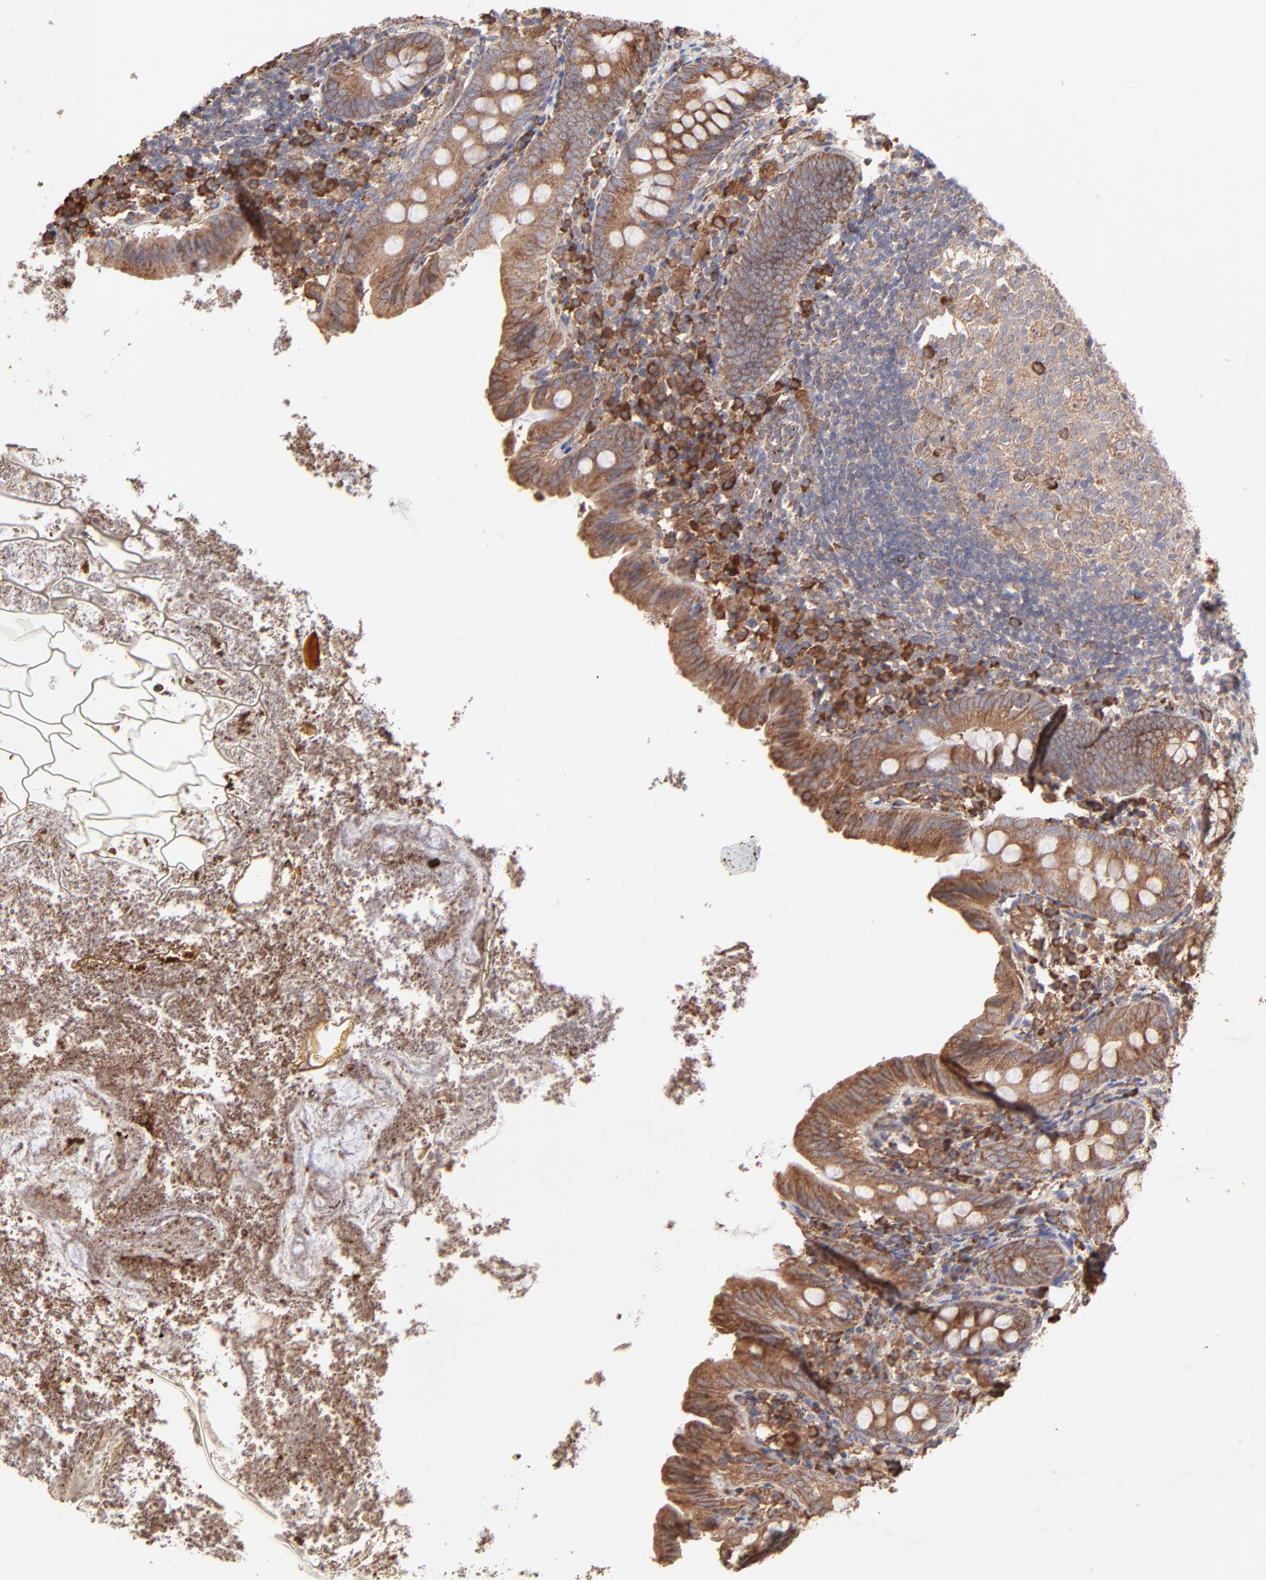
{"staining": {"intensity": "strong", "quantity": ">75%", "location": "cytoplasmic/membranous"}, "tissue": "appendix", "cell_type": "Glandular cells", "image_type": "normal", "snomed": [{"axis": "morphology", "description": "Normal tissue, NOS"}, {"axis": "topography", "description": "Appendix"}], "caption": "IHC histopathology image of unremarkable appendix: appendix stained using IHC displays high levels of strong protein expression localized specifically in the cytoplasmic/membranous of glandular cells, appearing as a cytoplasmic/membranous brown color.", "gene": "PFKM", "patient": {"sex": "female", "age": 10}}